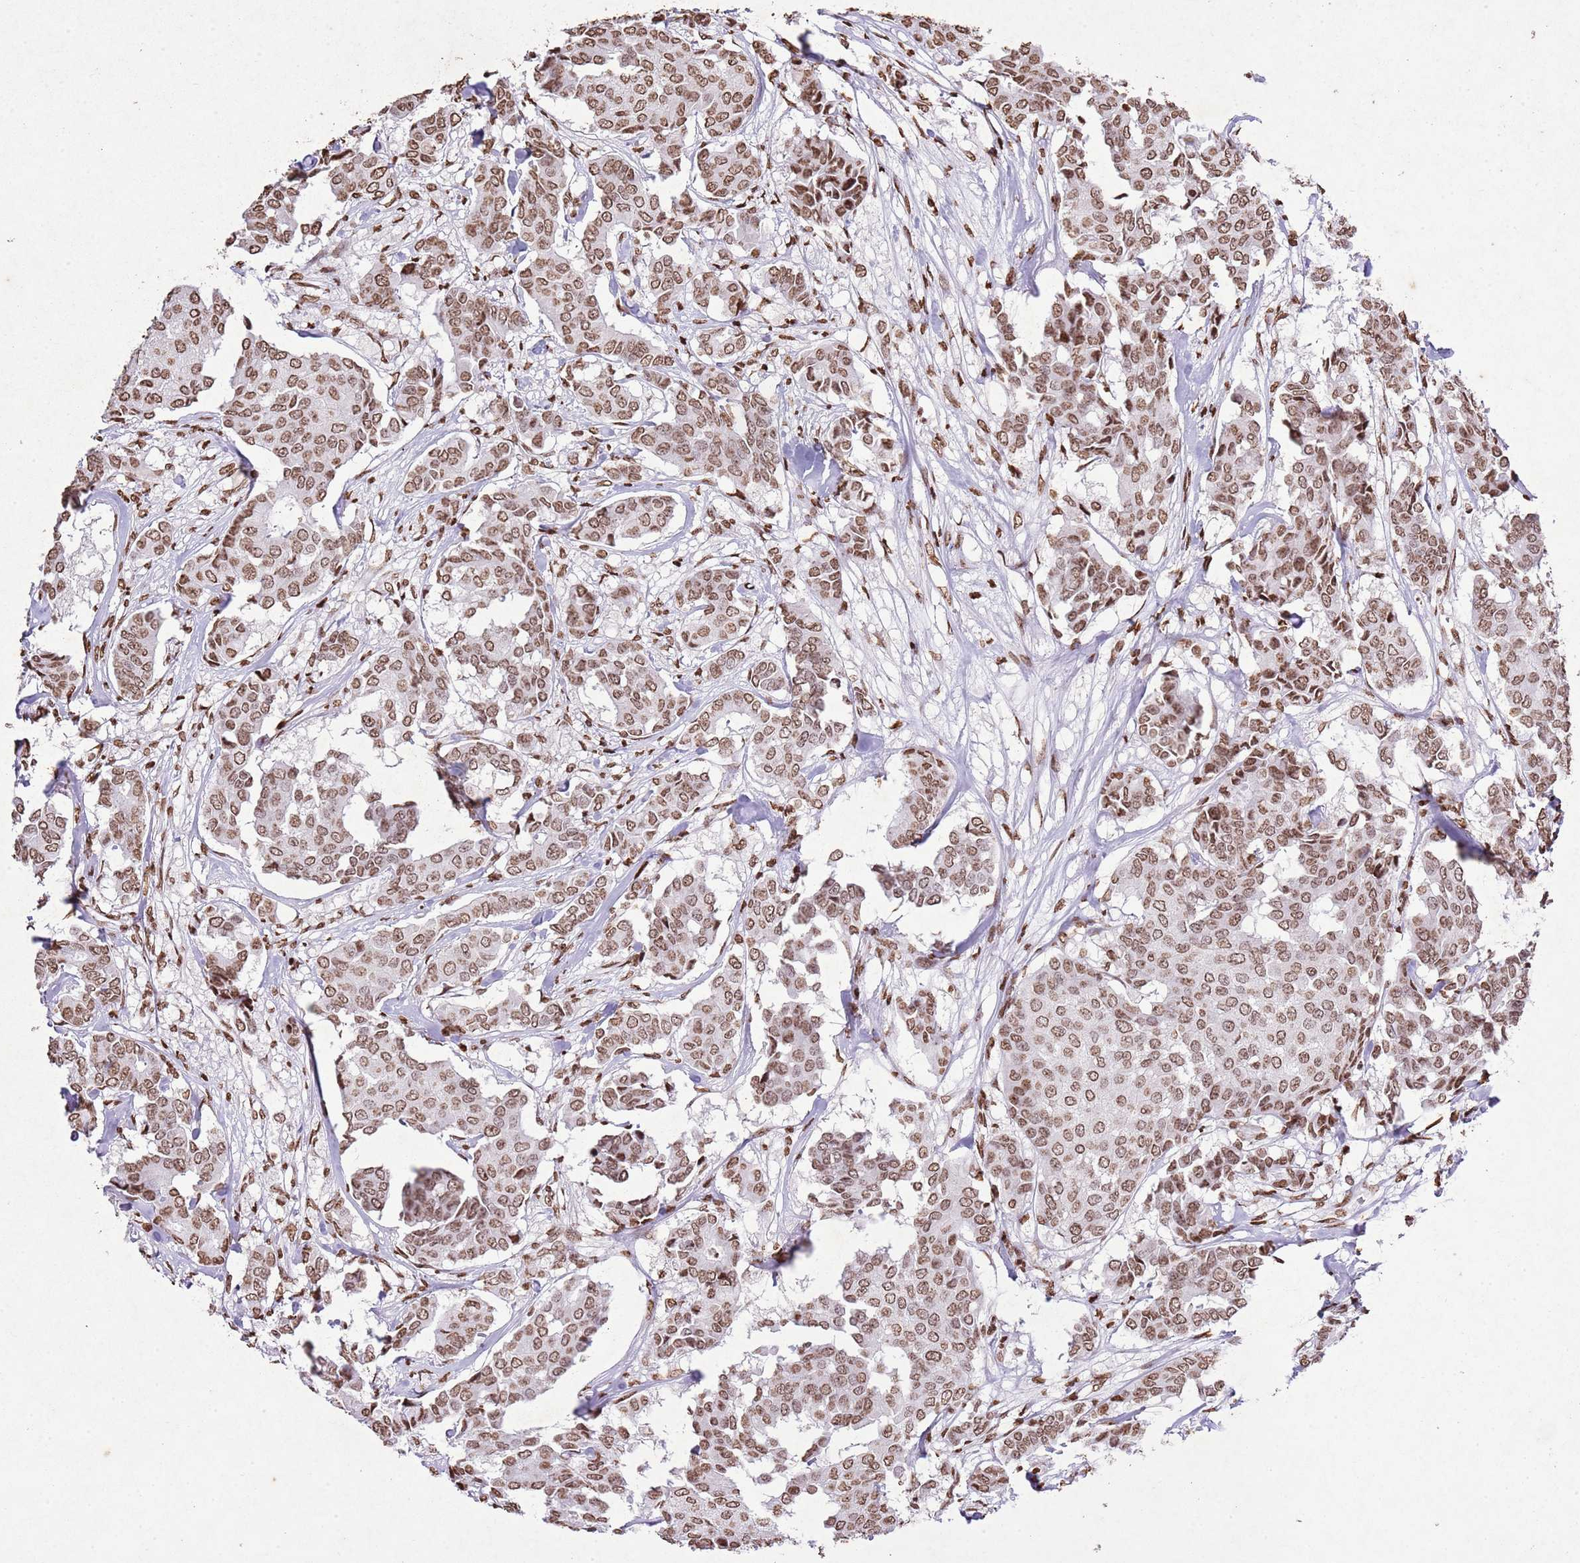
{"staining": {"intensity": "moderate", "quantity": ">75%", "location": "nuclear"}, "tissue": "breast cancer", "cell_type": "Tumor cells", "image_type": "cancer", "snomed": [{"axis": "morphology", "description": "Duct carcinoma"}, {"axis": "topography", "description": "Breast"}], "caption": "Invasive ductal carcinoma (breast) stained with a protein marker demonstrates moderate staining in tumor cells.", "gene": "BMAL1", "patient": {"sex": "female", "age": 75}}